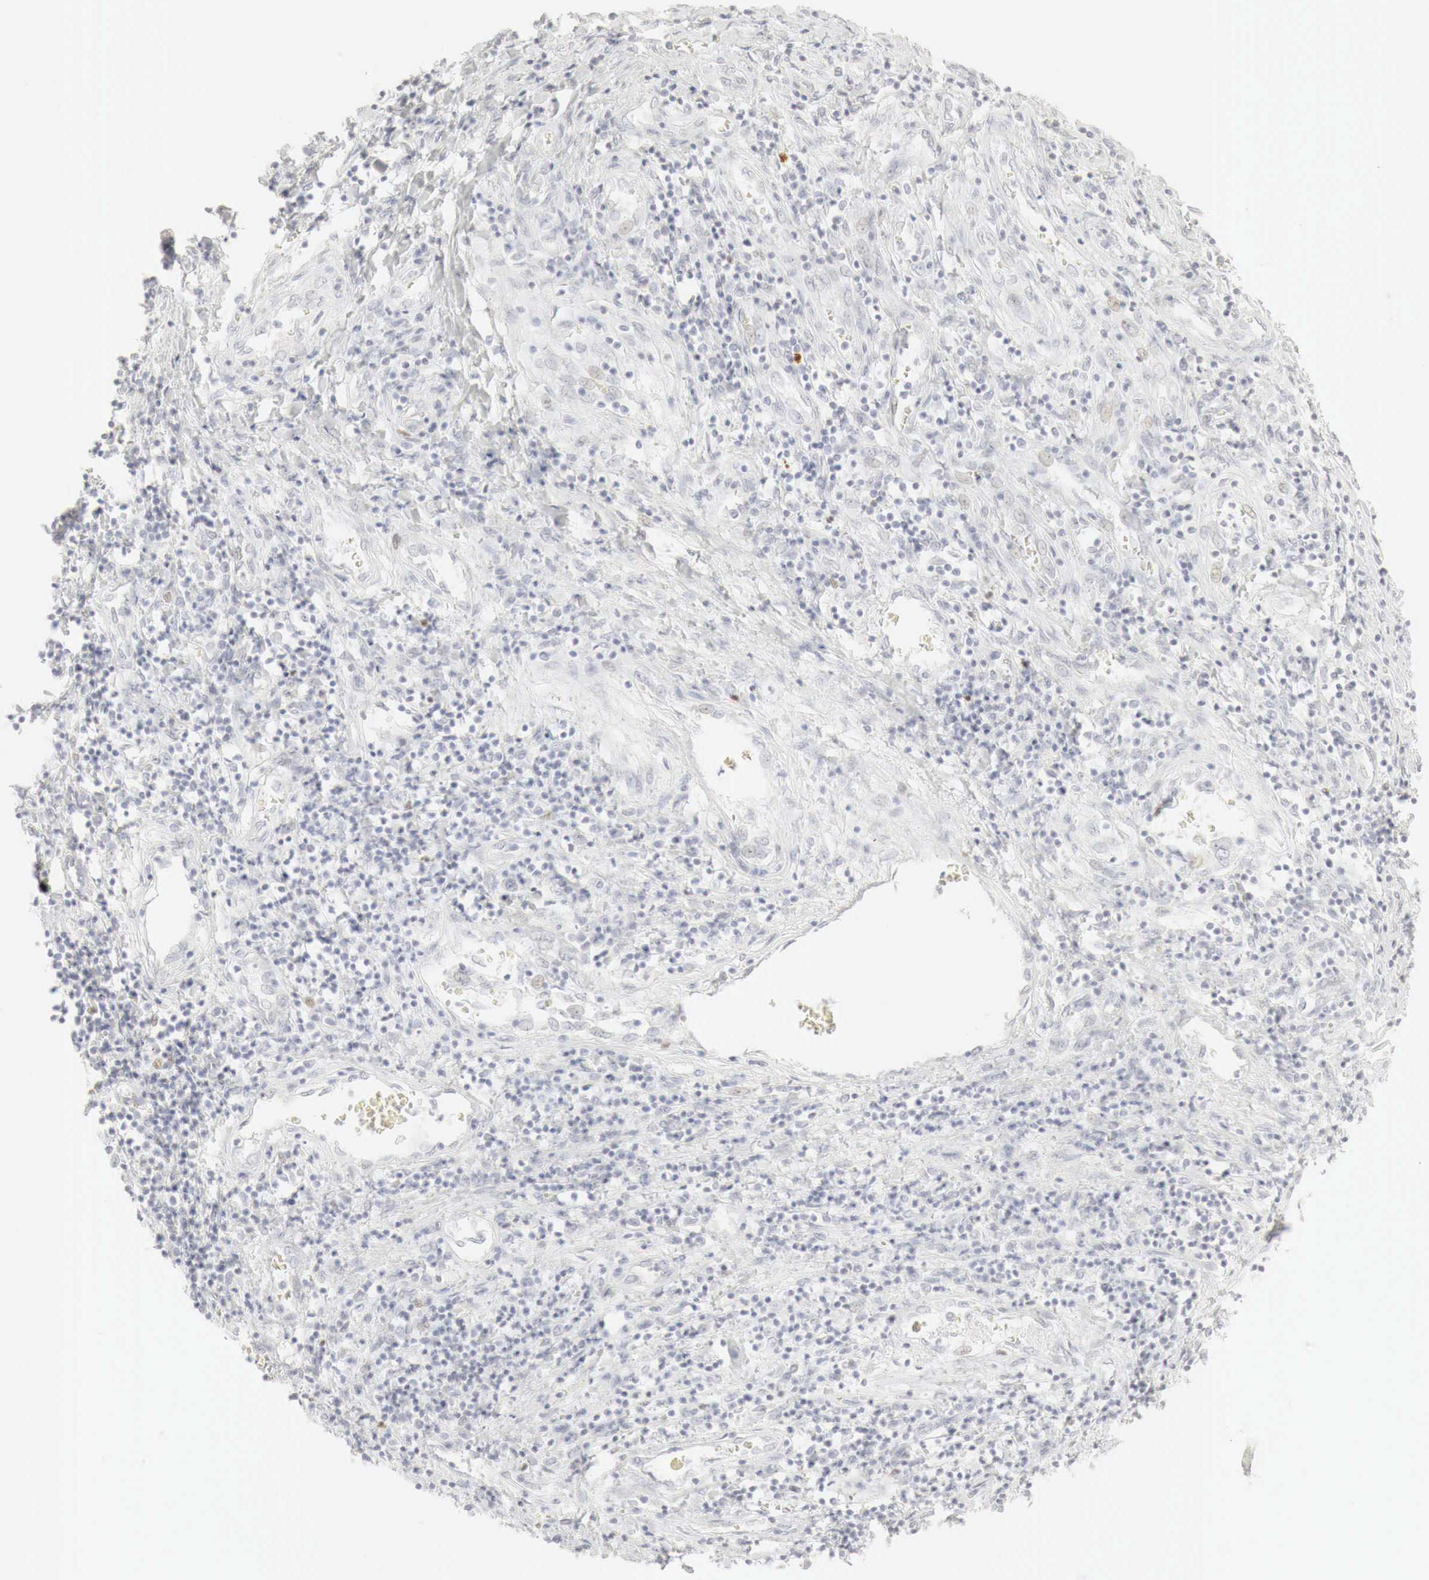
{"staining": {"intensity": "negative", "quantity": "none", "location": "none"}, "tissue": "liver cancer", "cell_type": "Tumor cells", "image_type": "cancer", "snomed": [{"axis": "morphology", "description": "Carcinoma, Hepatocellular, NOS"}, {"axis": "topography", "description": "Liver"}], "caption": "Immunohistochemistry (IHC) photomicrograph of liver cancer (hepatocellular carcinoma) stained for a protein (brown), which reveals no staining in tumor cells.", "gene": "TP63", "patient": {"sex": "male", "age": 24}}